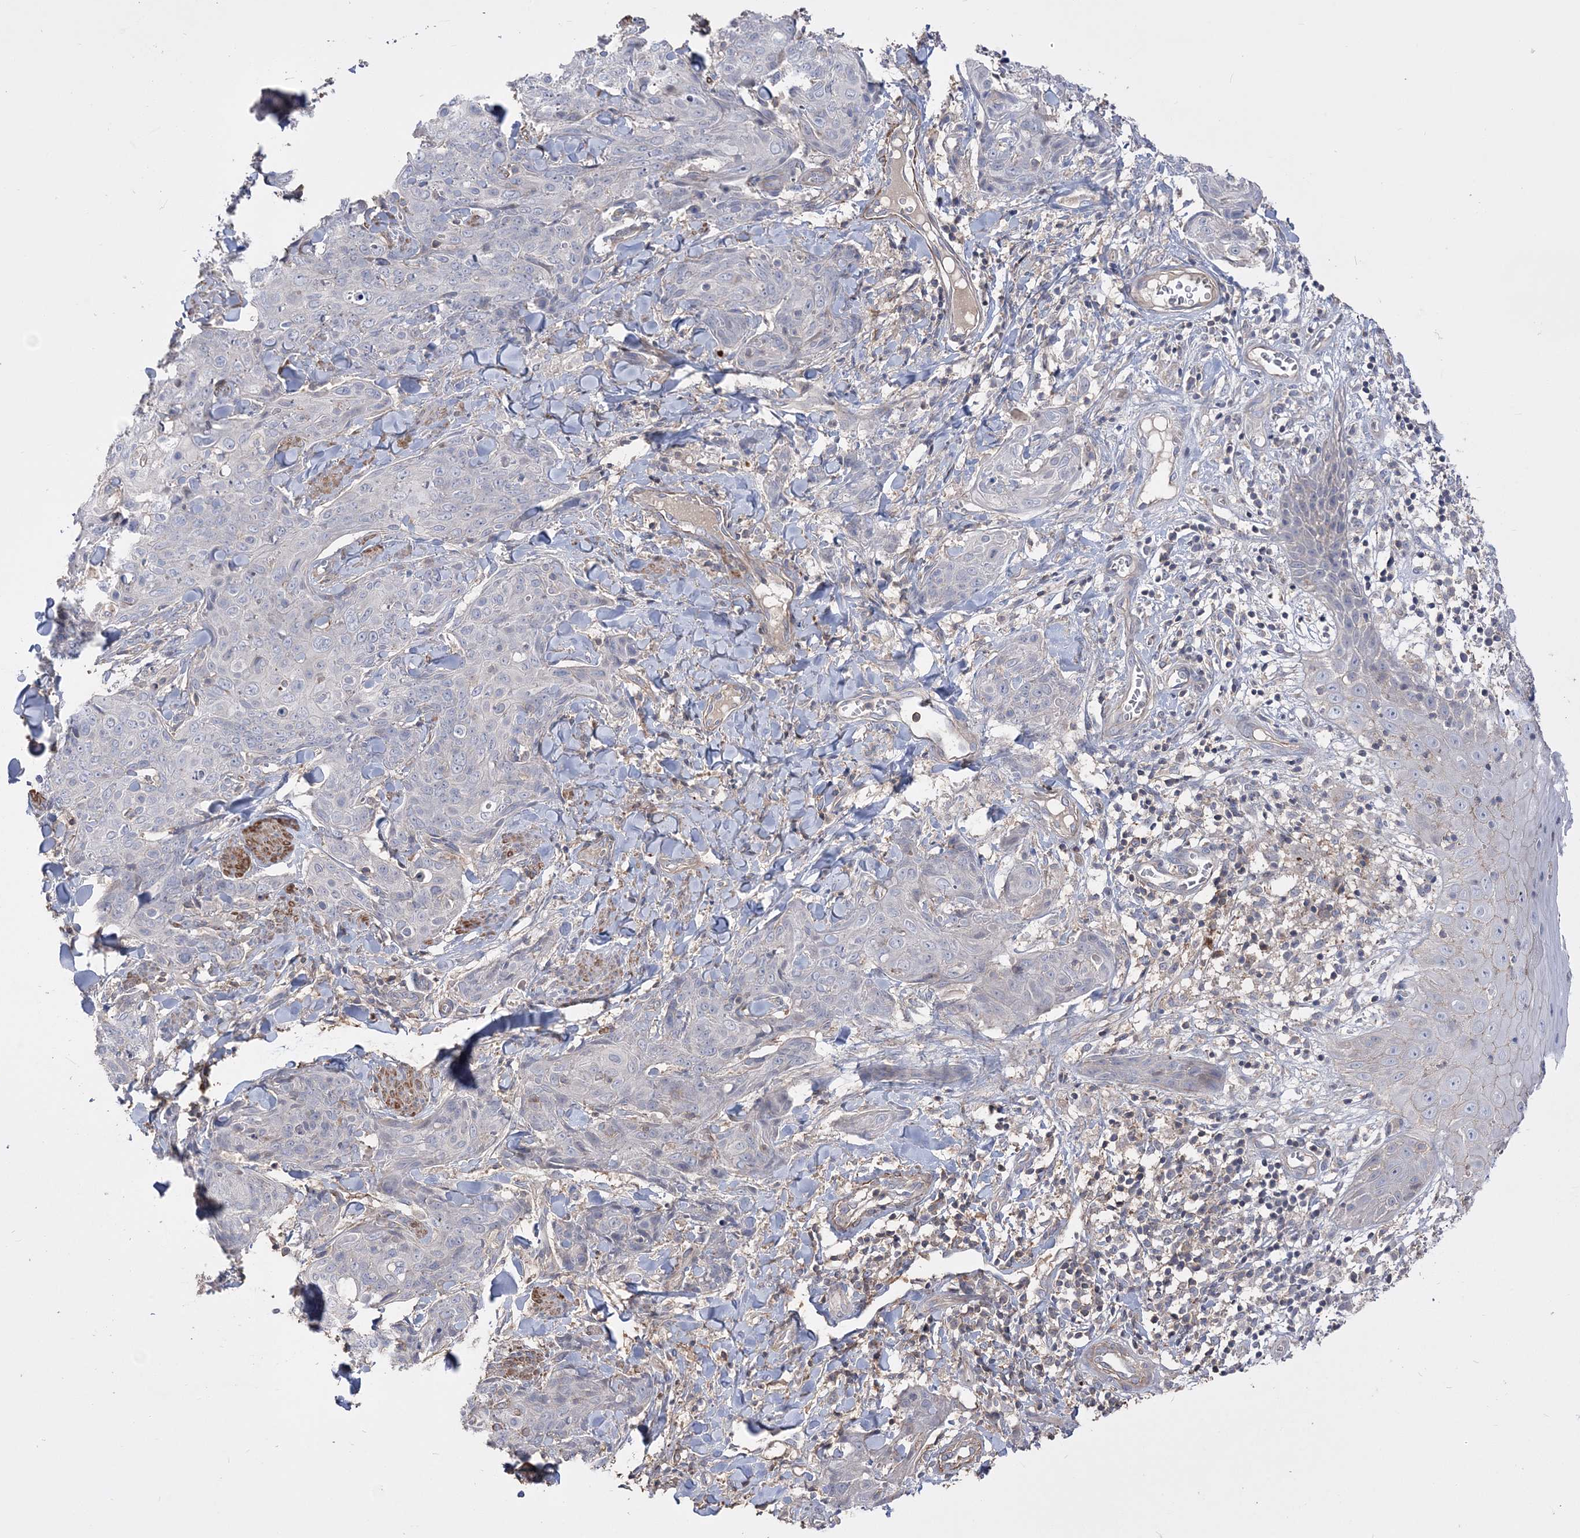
{"staining": {"intensity": "negative", "quantity": "none", "location": "none"}, "tissue": "skin cancer", "cell_type": "Tumor cells", "image_type": "cancer", "snomed": [{"axis": "morphology", "description": "Squamous cell carcinoma, NOS"}, {"axis": "topography", "description": "Skin"}, {"axis": "topography", "description": "Vulva"}], "caption": "Tumor cells are negative for protein expression in human skin cancer (squamous cell carcinoma).", "gene": "SLFN14", "patient": {"sex": "female", "age": 85}}